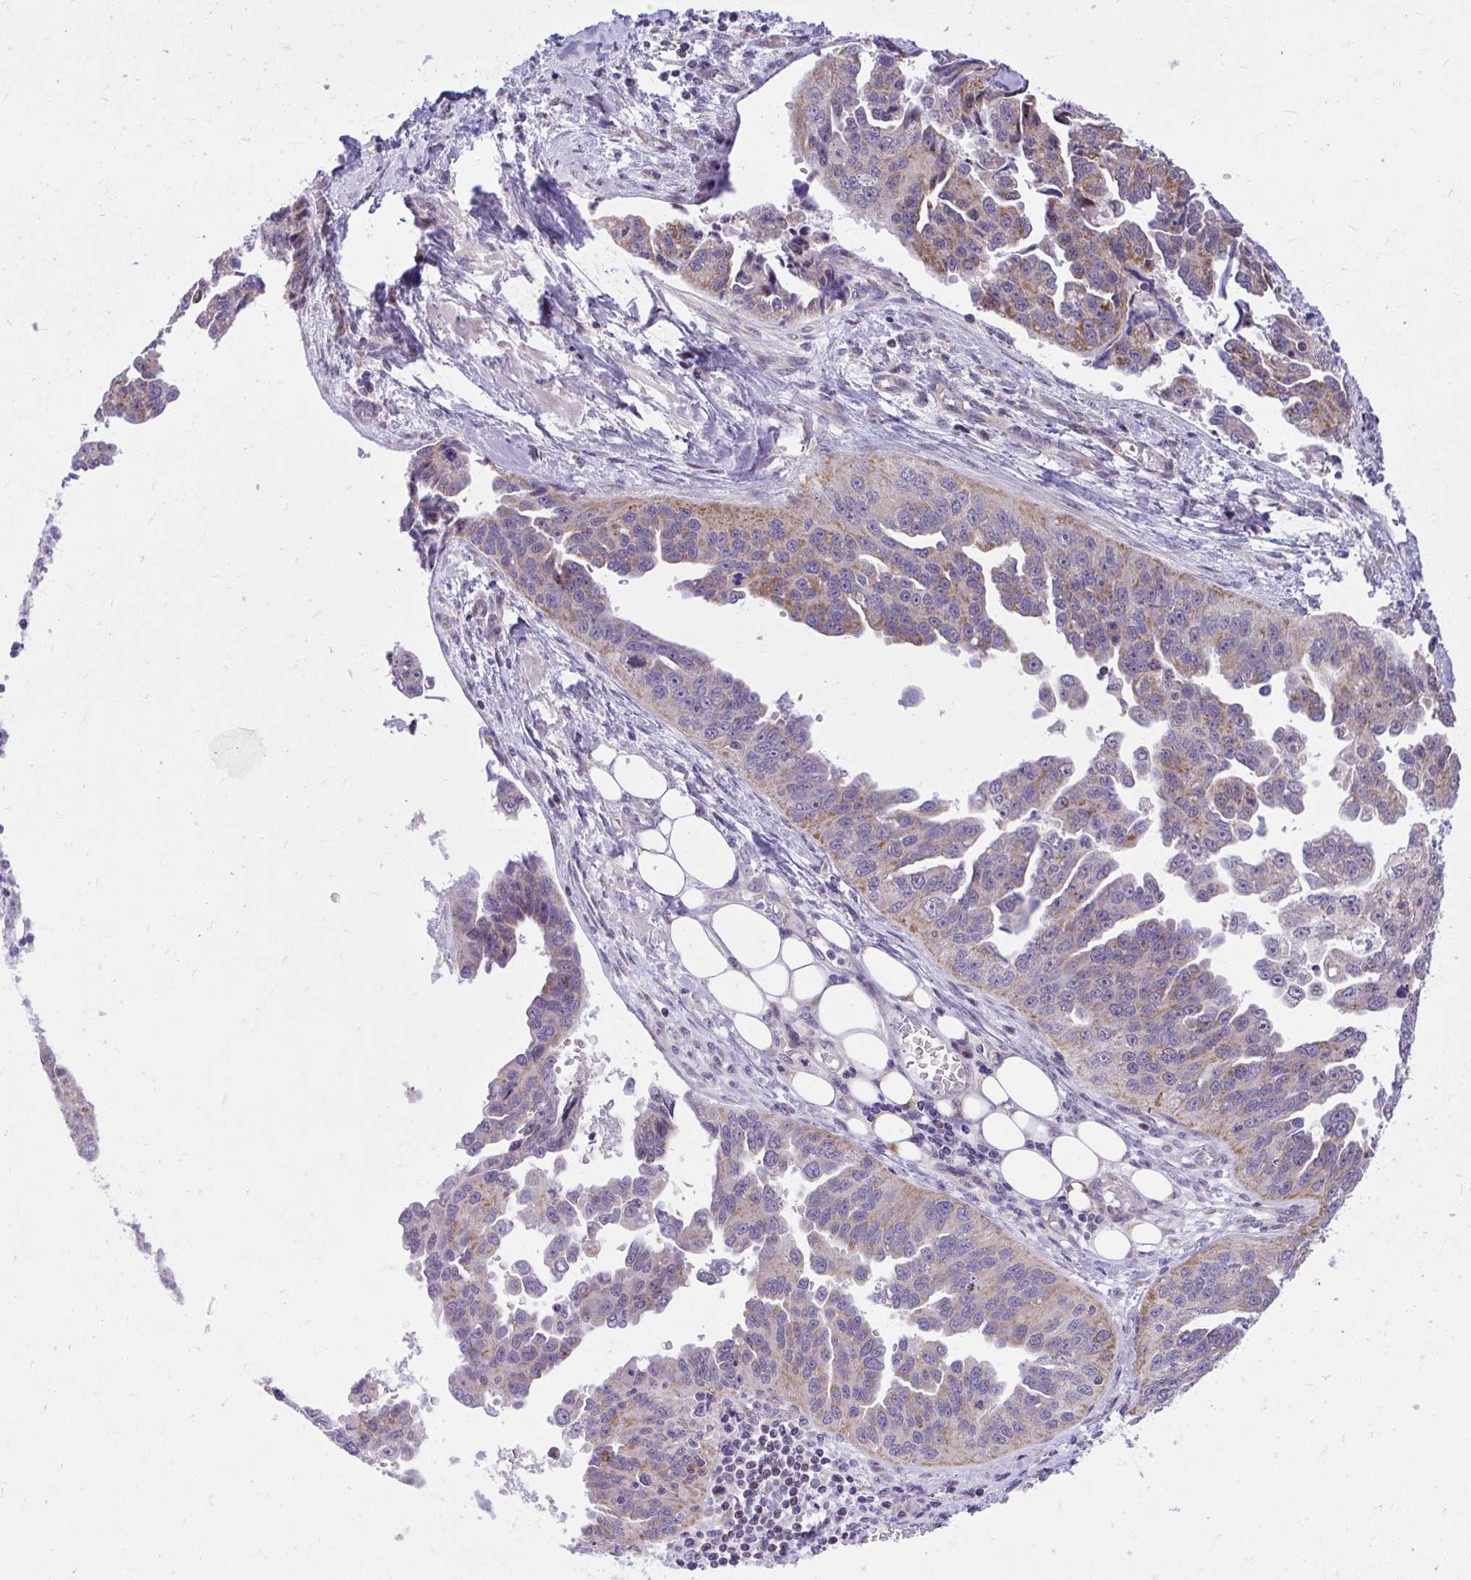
{"staining": {"intensity": "weak", "quantity": "25%-75%", "location": "cytoplasmic/membranous"}, "tissue": "ovarian cancer", "cell_type": "Tumor cells", "image_type": "cancer", "snomed": [{"axis": "morphology", "description": "Cystadenocarcinoma, serous, NOS"}, {"axis": "topography", "description": "Ovary"}], "caption": "Ovarian cancer (serous cystadenocarcinoma) tissue shows weak cytoplasmic/membranous staining in about 25%-75% of tumor cells", "gene": "GPRIN3", "patient": {"sex": "female", "age": 75}}